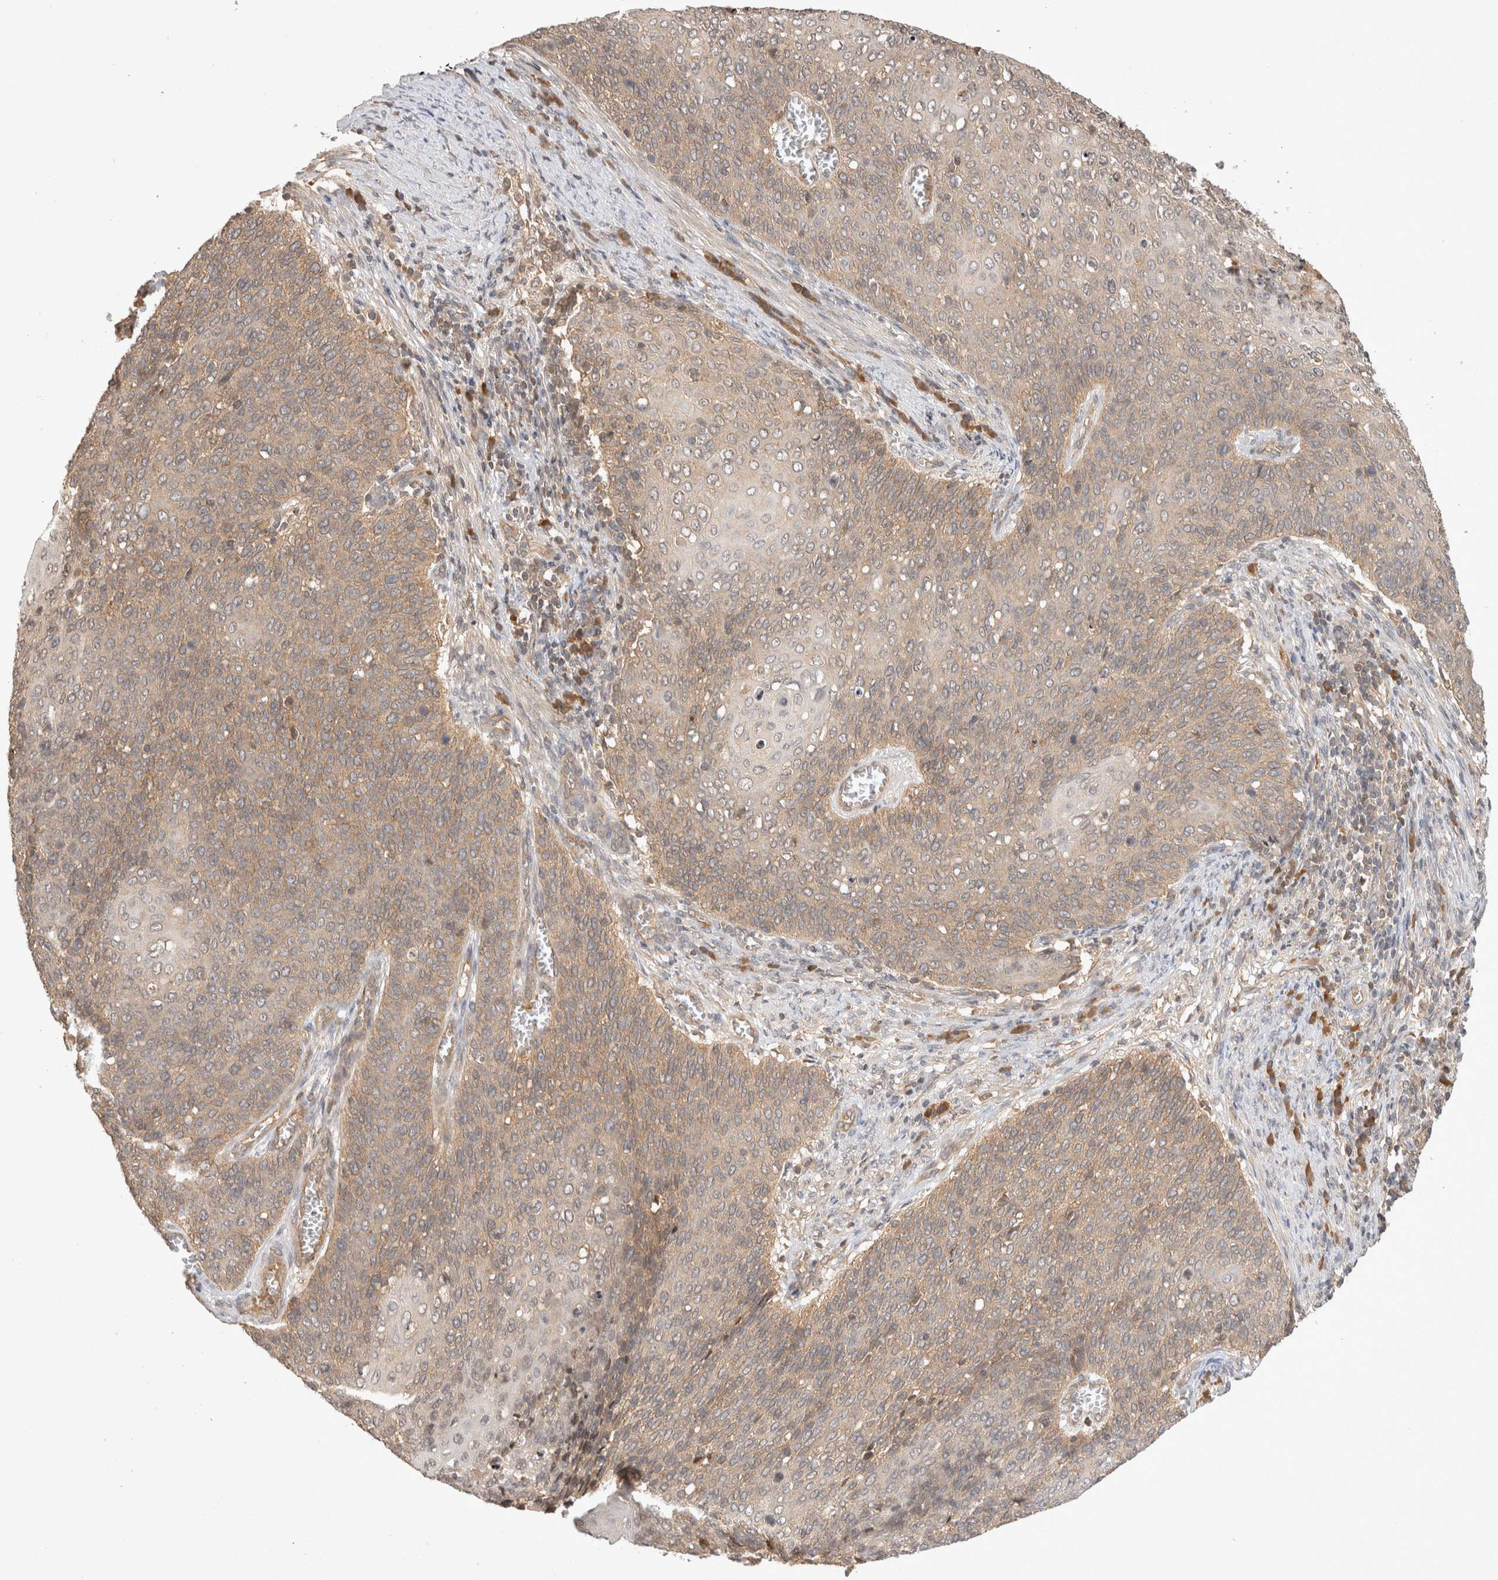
{"staining": {"intensity": "weak", "quantity": ">75%", "location": "cytoplasmic/membranous"}, "tissue": "cervical cancer", "cell_type": "Tumor cells", "image_type": "cancer", "snomed": [{"axis": "morphology", "description": "Squamous cell carcinoma, NOS"}, {"axis": "topography", "description": "Cervix"}], "caption": "Immunohistochemical staining of cervical squamous cell carcinoma exhibits weak cytoplasmic/membranous protein staining in about >75% of tumor cells. (DAB (3,3'-diaminobenzidine) IHC with brightfield microscopy, high magnification).", "gene": "YES1", "patient": {"sex": "female", "age": 39}}